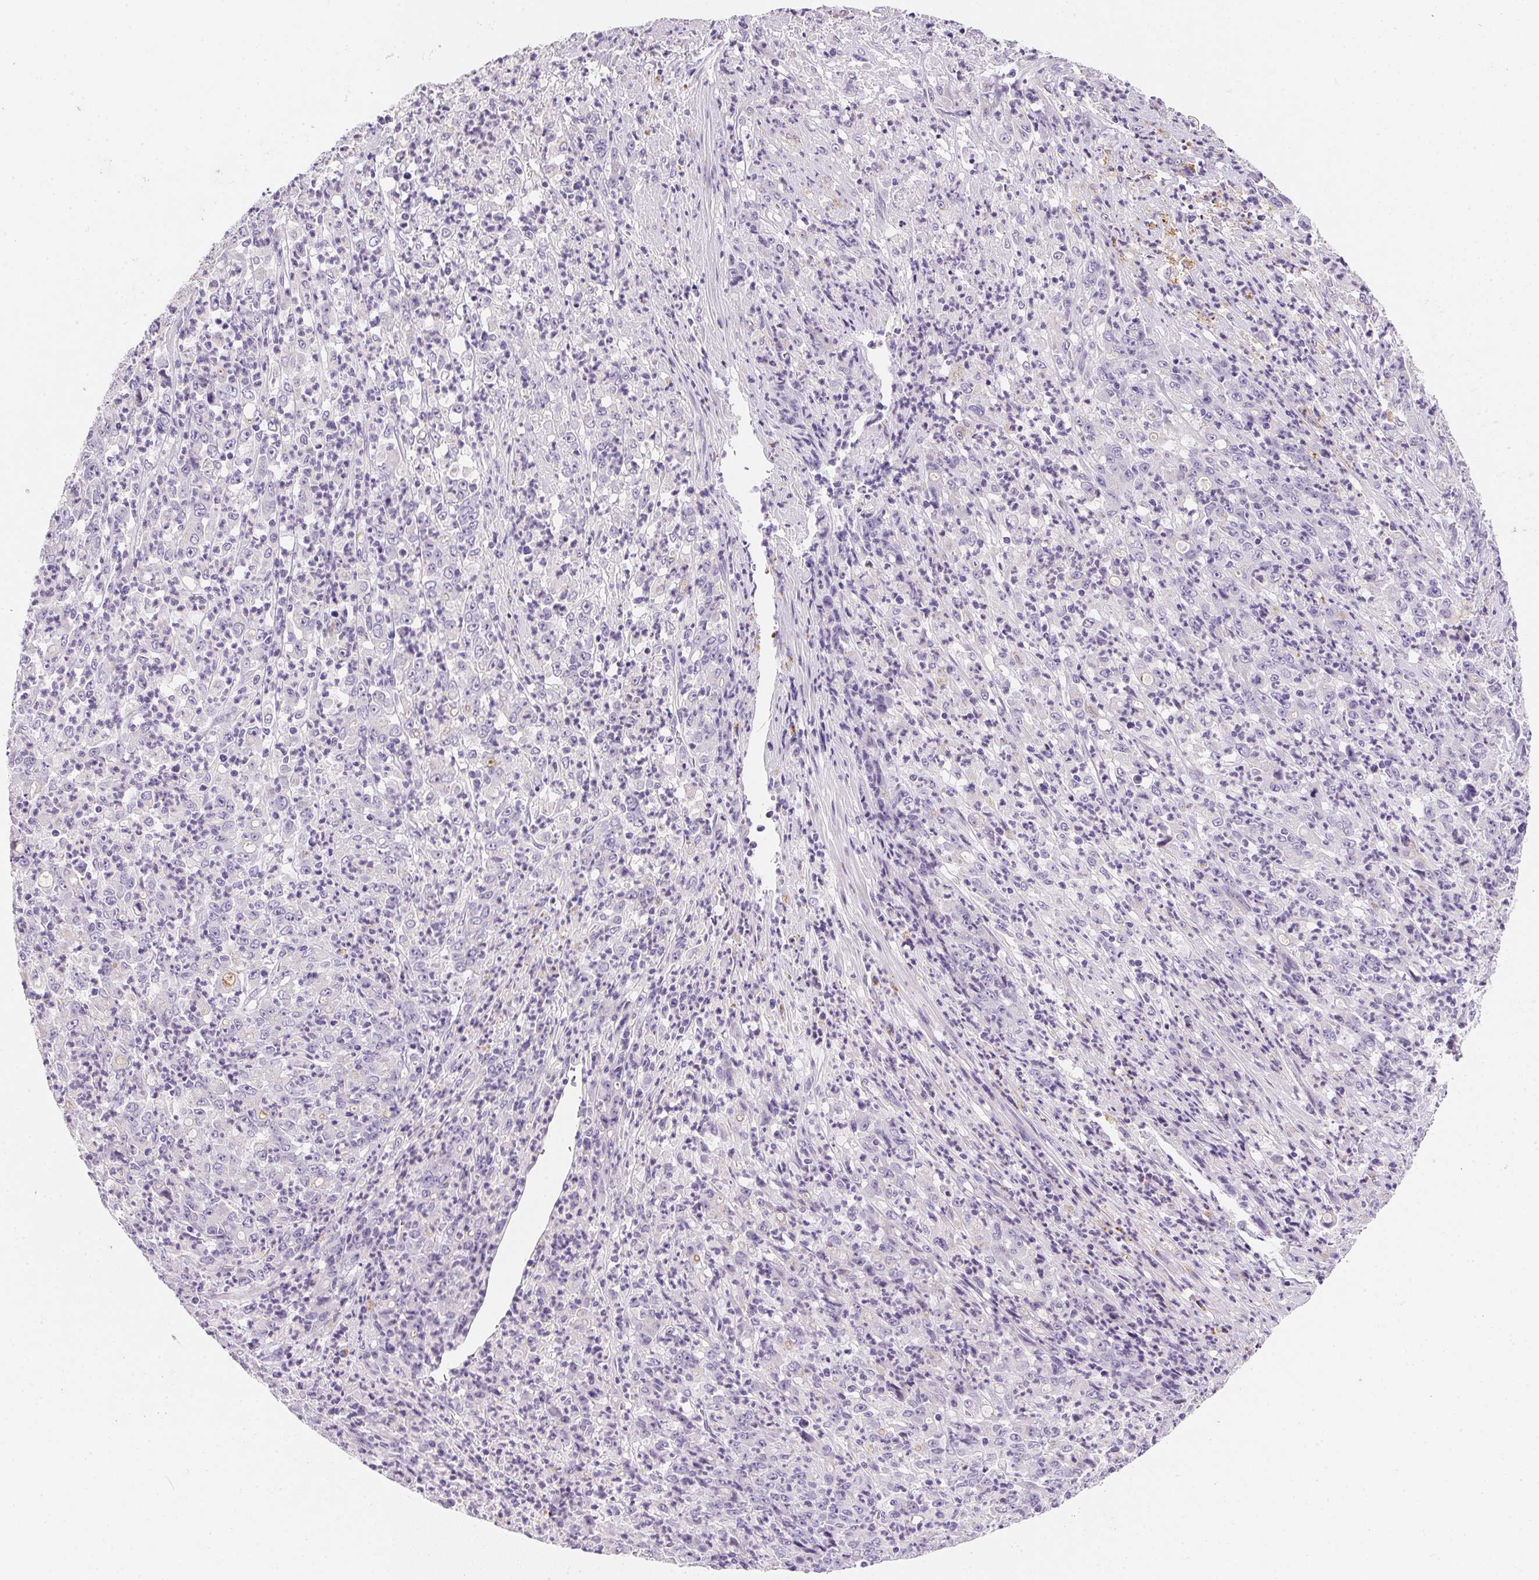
{"staining": {"intensity": "weak", "quantity": "<25%", "location": "cytoplasmic/membranous"}, "tissue": "stomach cancer", "cell_type": "Tumor cells", "image_type": "cancer", "snomed": [{"axis": "morphology", "description": "Adenocarcinoma, NOS"}, {"axis": "topography", "description": "Stomach, lower"}], "caption": "Stomach cancer stained for a protein using immunohistochemistry demonstrates no positivity tumor cells.", "gene": "AQP5", "patient": {"sex": "female", "age": 71}}